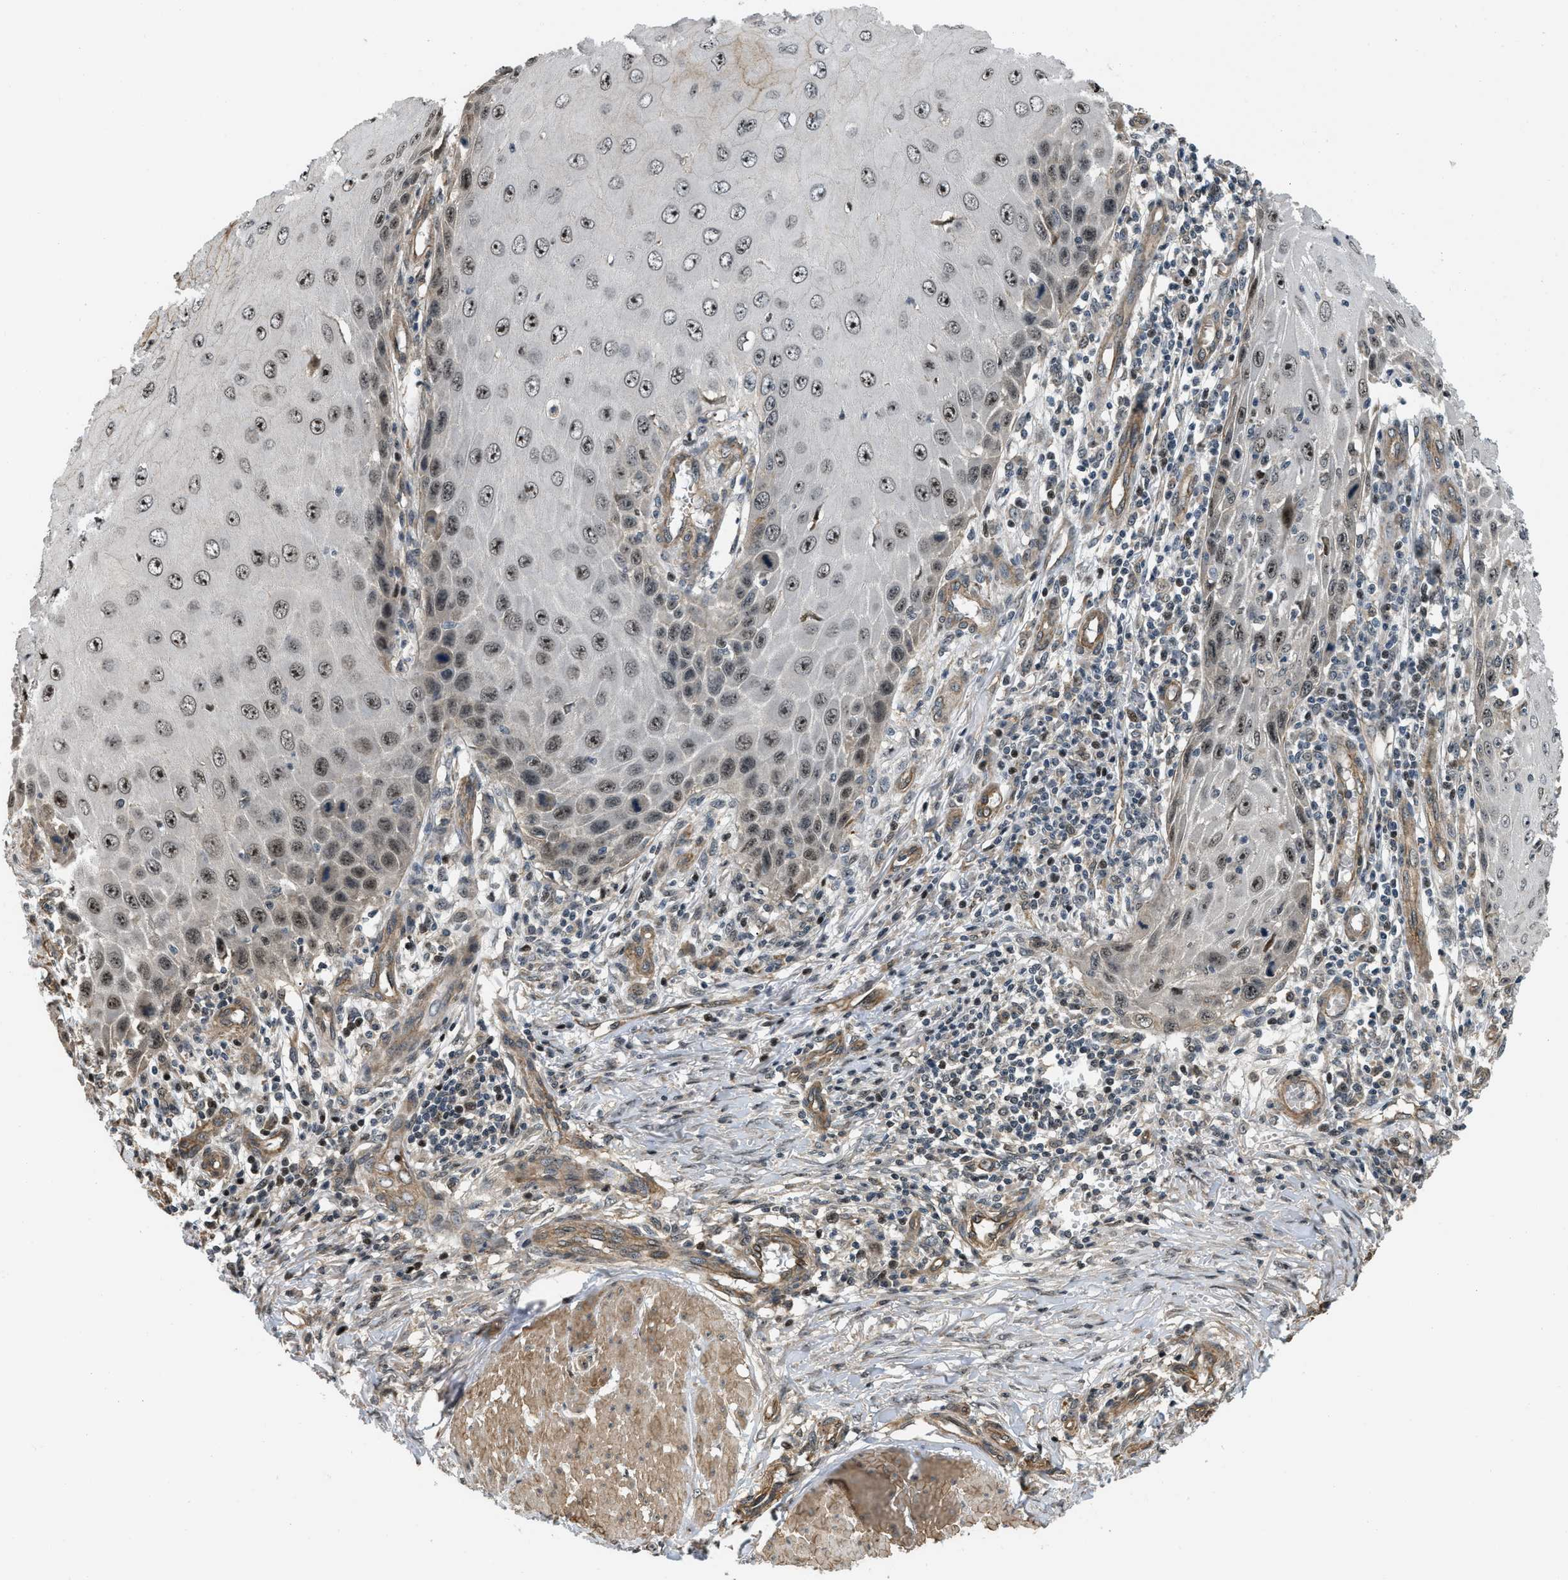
{"staining": {"intensity": "weak", "quantity": ">75%", "location": "nuclear"}, "tissue": "skin cancer", "cell_type": "Tumor cells", "image_type": "cancer", "snomed": [{"axis": "morphology", "description": "Squamous cell carcinoma, NOS"}, {"axis": "topography", "description": "Skin"}], "caption": "Protein analysis of skin cancer (squamous cell carcinoma) tissue demonstrates weak nuclear positivity in about >75% of tumor cells.", "gene": "LTA4H", "patient": {"sex": "female", "age": 73}}